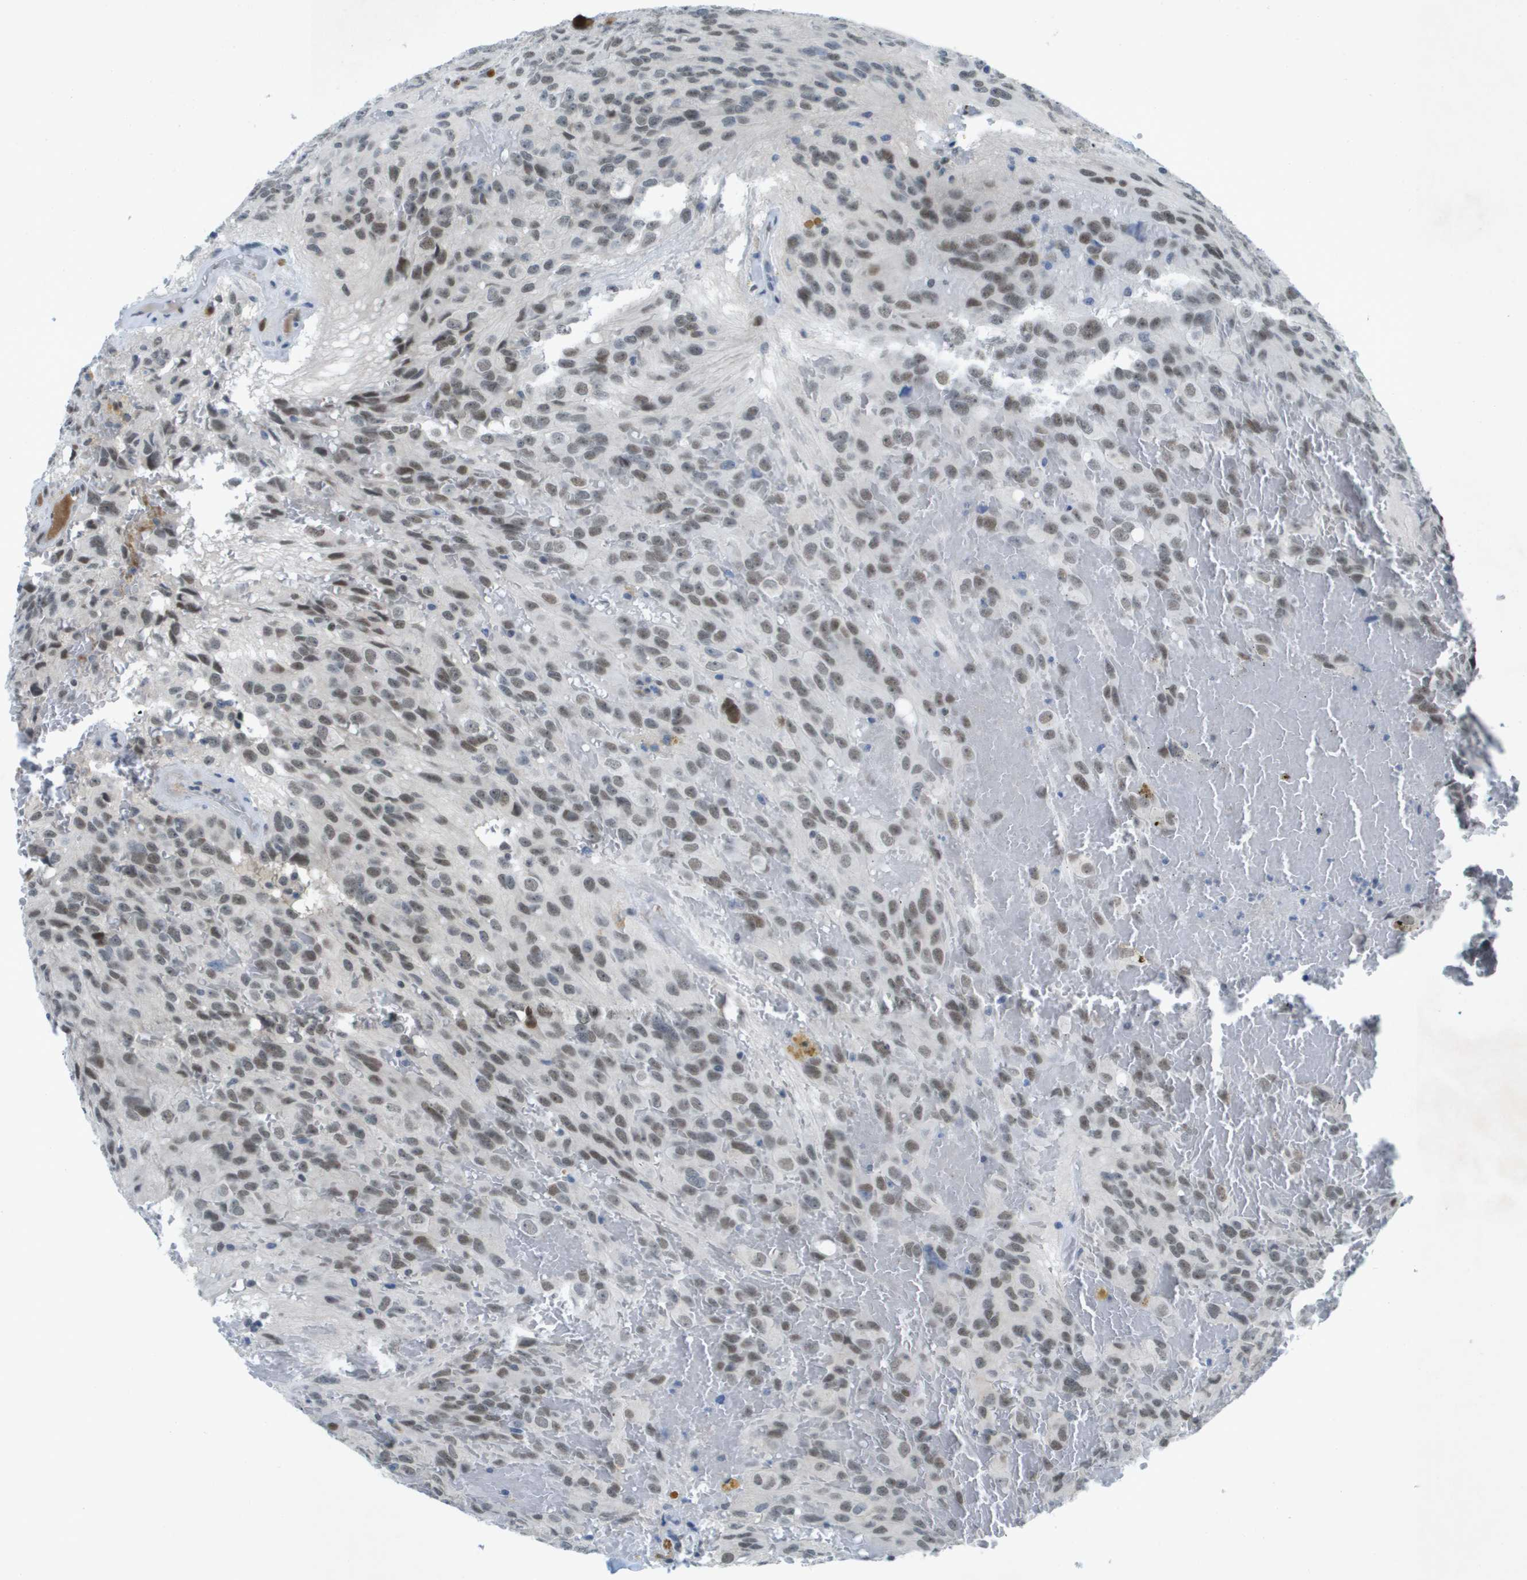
{"staining": {"intensity": "moderate", "quantity": ">75%", "location": "nuclear"}, "tissue": "glioma", "cell_type": "Tumor cells", "image_type": "cancer", "snomed": [{"axis": "morphology", "description": "Glioma, malignant, High grade"}, {"axis": "topography", "description": "Brain"}], "caption": "Malignant glioma (high-grade) was stained to show a protein in brown. There is medium levels of moderate nuclear positivity in about >75% of tumor cells.", "gene": "TP53RK", "patient": {"sex": "male", "age": 32}}